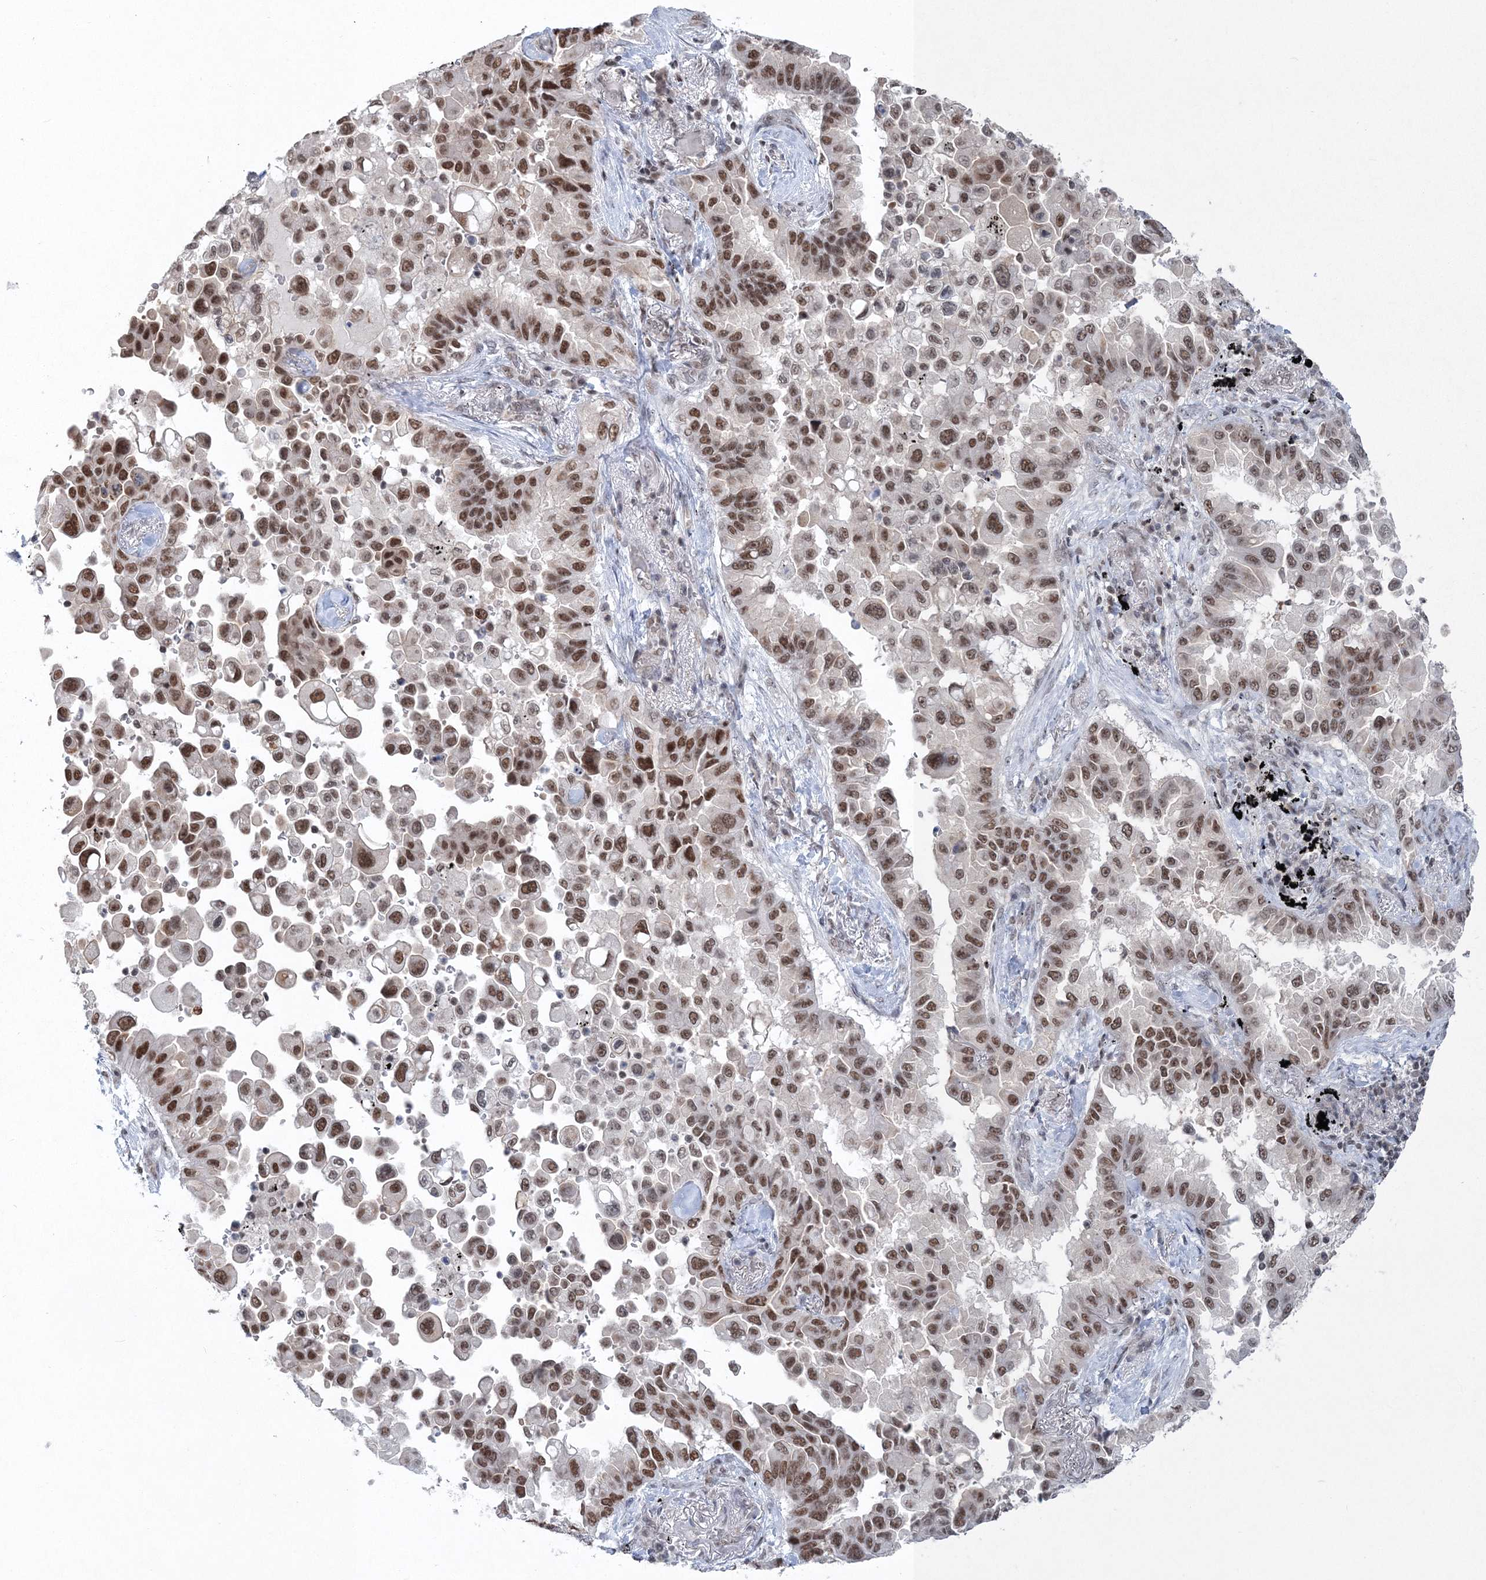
{"staining": {"intensity": "moderate", "quantity": ">75%", "location": "nuclear"}, "tissue": "lung cancer", "cell_type": "Tumor cells", "image_type": "cancer", "snomed": [{"axis": "morphology", "description": "Adenocarcinoma, NOS"}, {"axis": "topography", "description": "Lung"}], "caption": "Human lung cancer (adenocarcinoma) stained with a brown dye displays moderate nuclear positive staining in approximately >75% of tumor cells.", "gene": "PDS5A", "patient": {"sex": "female", "age": 67}}